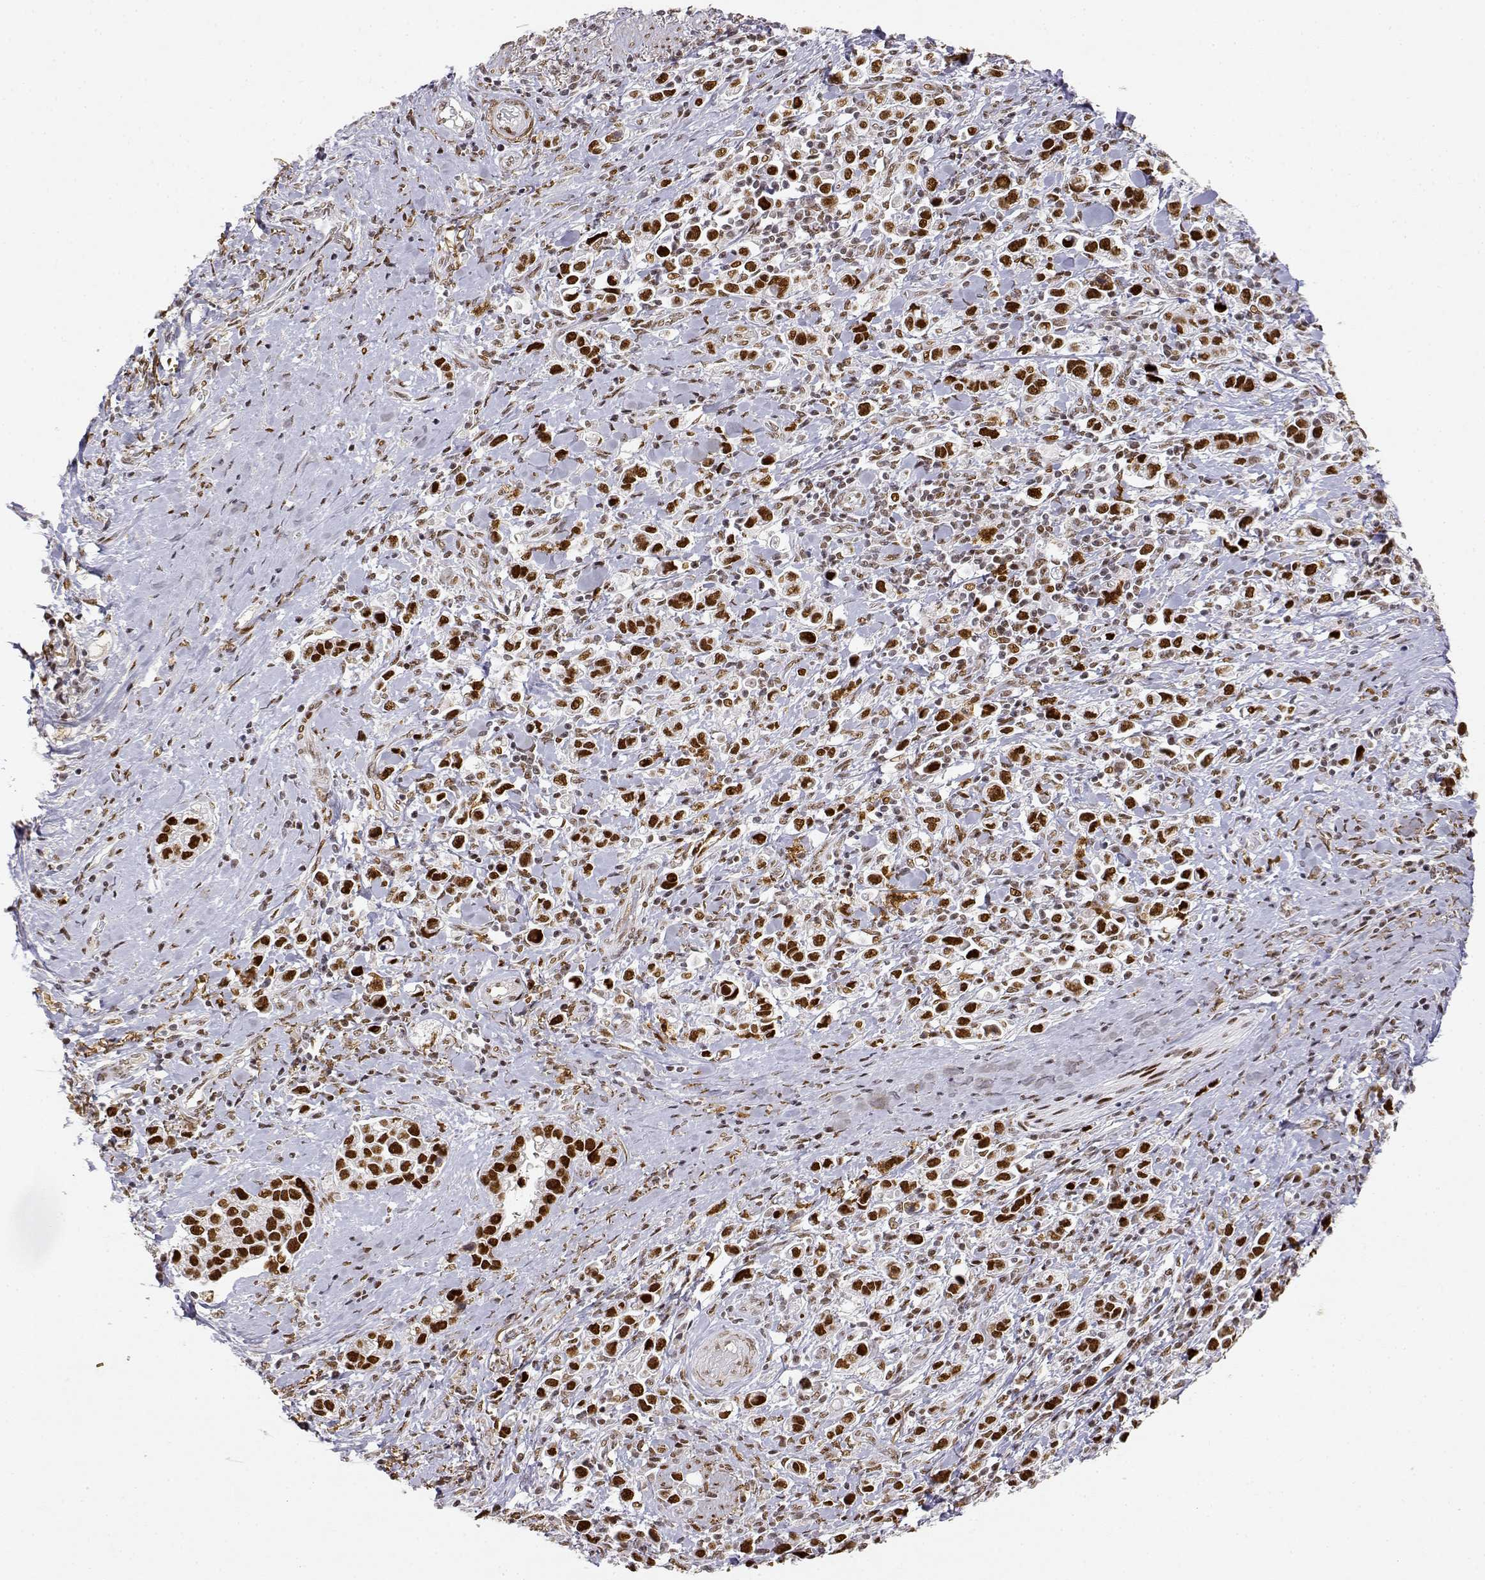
{"staining": {"intensity": "strong", "quantity": "<25%", "location": "nuclear"}, "tissue": "stomach cancer", "cell_type": "Tumor cells", "image_type": "cancer", "snomed": [{"axis": "morphology", "description": "Adenocarcinoma, NOS"}, {"axis": "topography", "description": "Stomach"}], "caption": "This is a photomicrograph of IHC staining of stomach adenocarcinoma, which shows strong positivity in the nuclear of tumor cells.", "gene": "RSF1", "patient": {"sex": "male", "age": 93}}